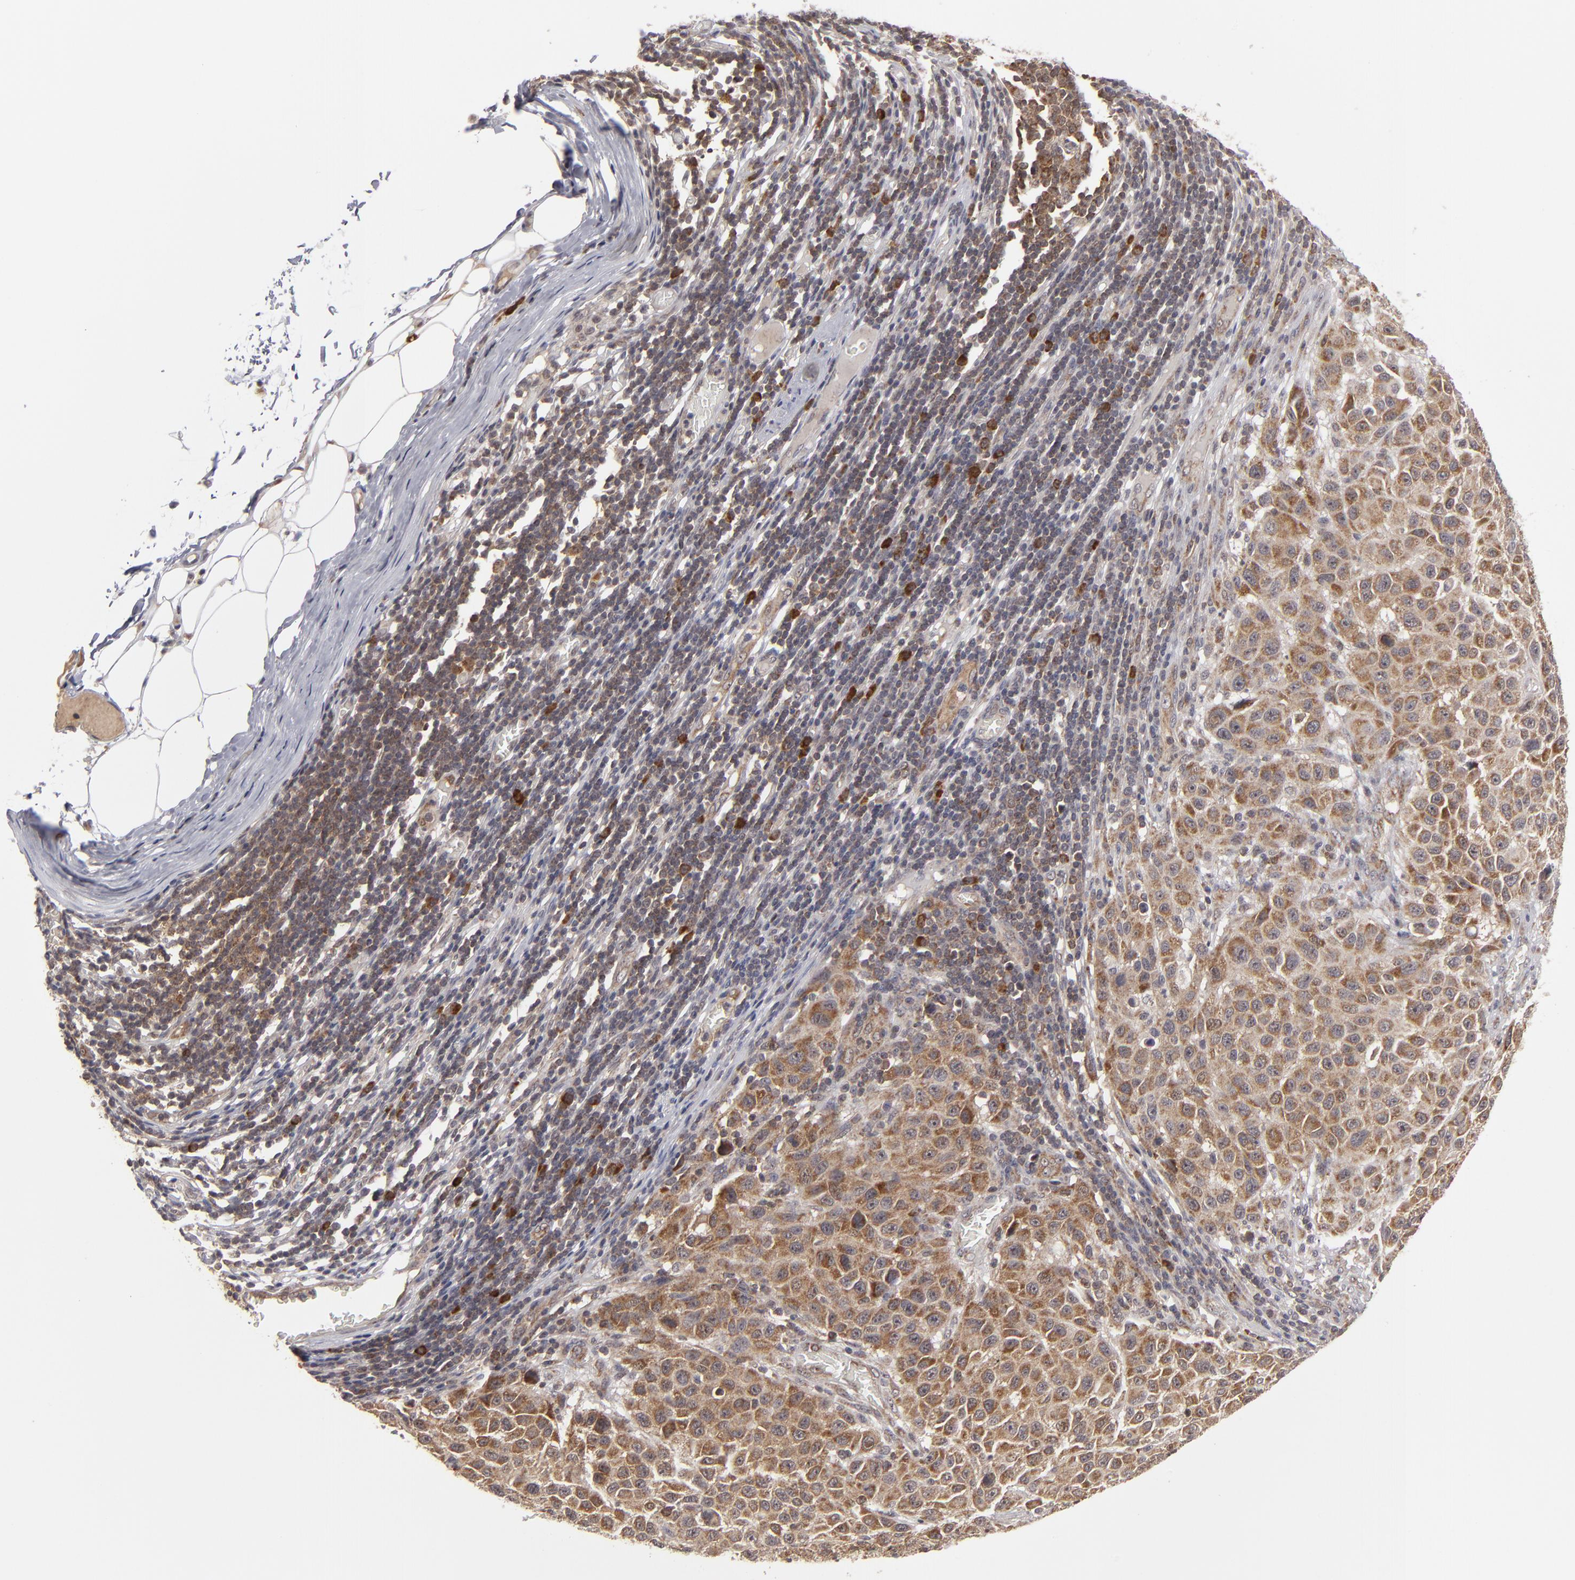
{"staining": {"intensity": "moderate", "quantity": ">75%", "location": "cytoplasmic/membranous"}, "tissue": "melanoma", "cell_type": "Tumor cells", "image_type": "cancer", "snomed": [{"axis": "morphology", "description": "Malignant melanoma, Metastatic site"}, {"axis": "topography", "description": "Lymph node"}], "caption": "This micrograph exhibits immunohistochemistry staining of human melanoma, with medium moderate cytoplasmic/membranous positivity in about >75% of tumor cells.", "gene": "GLCCI1", "patient": {"sex": "male", "age": 61}}